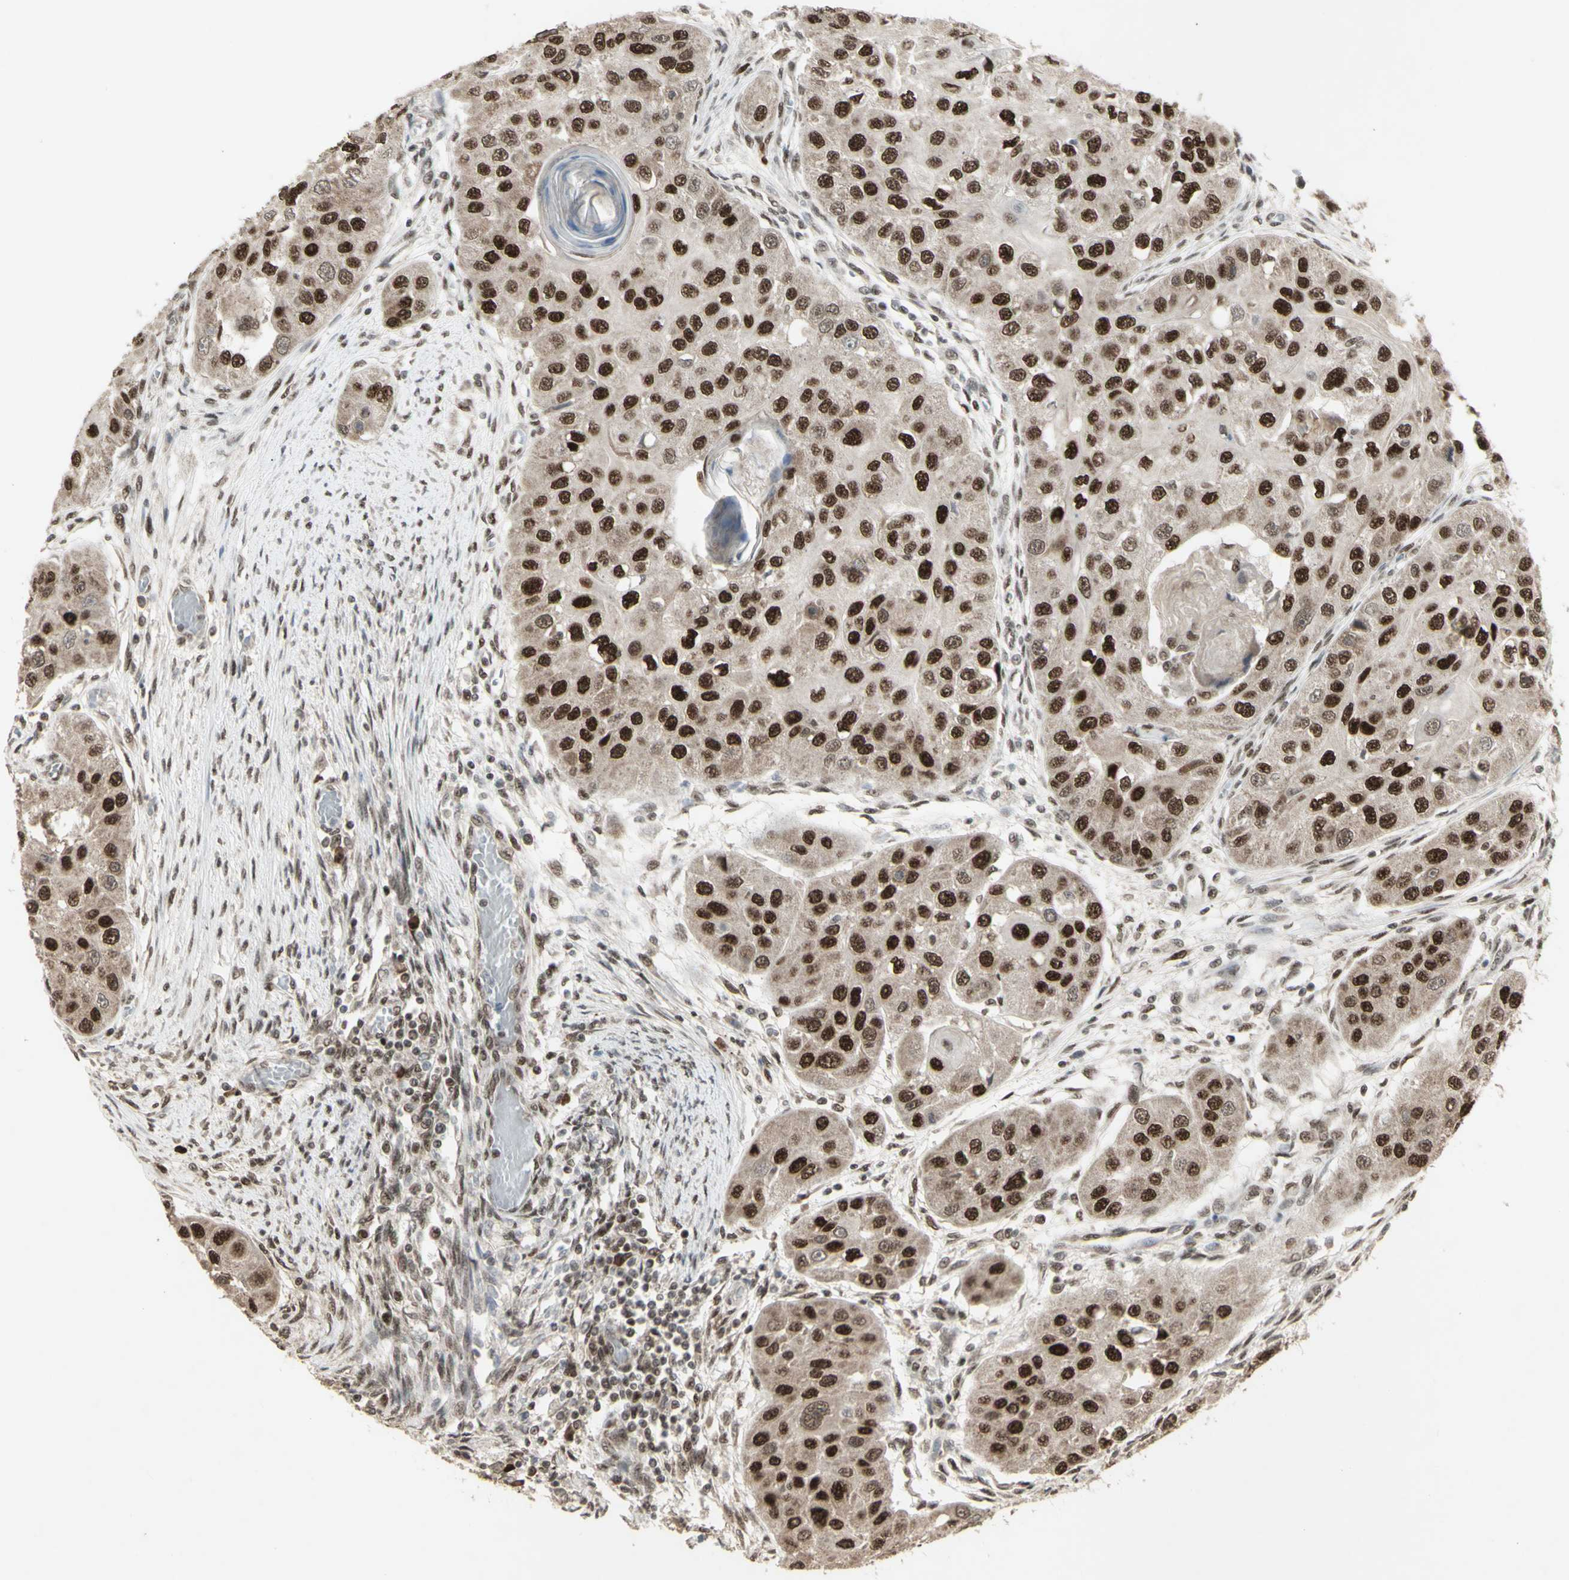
{"staining": {"intensity": "strong", "quantity": ">75%", "location": "cytoplasmic/membranous,nuclear"}, "tissue": "head and neck cancer", "cell_type": "Tumor cells", "image_type": "cancer", "snomed": [{"axis": "morphology", "description": "Normal tissue, NOS"}, {"axis": "morphology", "description": "Squamous cell carcinoma, NOS"}, {"axis": "topography", "description": "Skeletal muscle"}, {"axis": "topography", "description": "Head-Neck"}], "caption": "Head and neck cancer (squamous cell carcinoma) stained for a protein (brown) exhibits strong cytoplasmic/membranous and nuclear positive positivity in approximately >75% of tumor cells.", "gene": "CCNT1", "patient": {"sex": "male", "age": 51}}